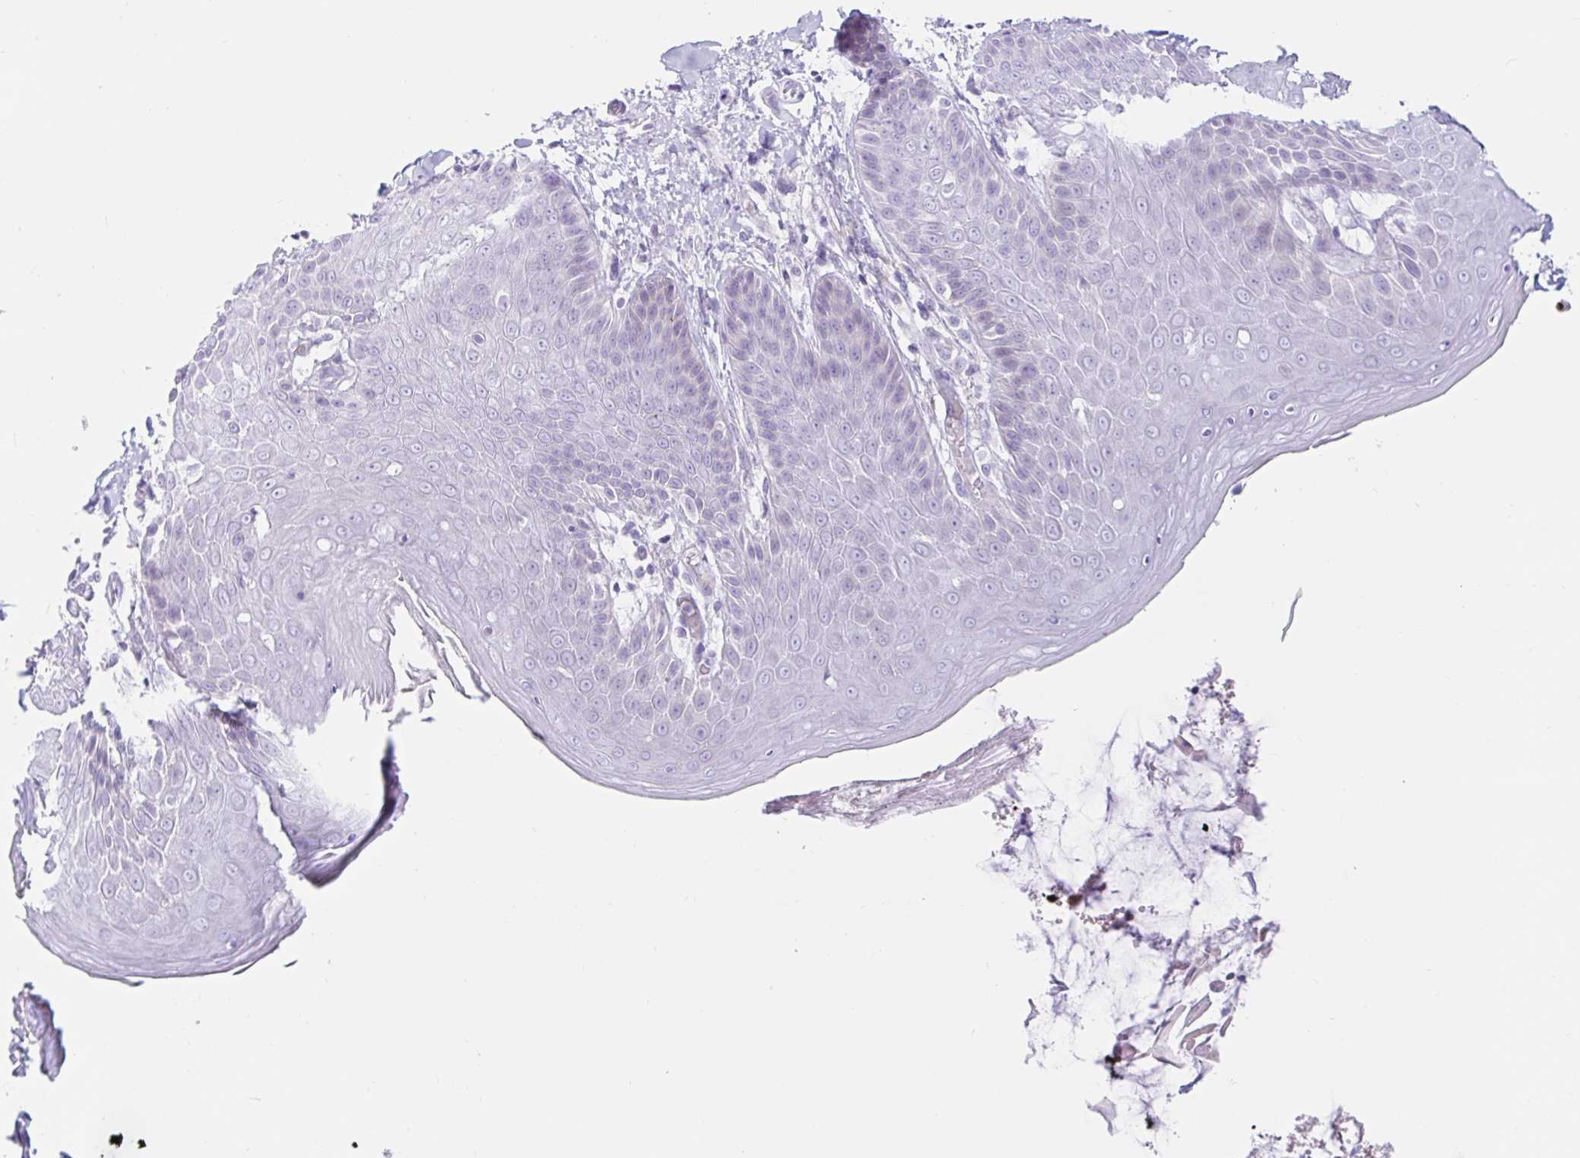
{"staining": {"intensity": "negative", "quantity": "none", "location": "none"}, "tissue": "skin", "cell_type": "Epidermal cells", "image_type": "normal", "snomed": [{"axis": "morphology", "description": "Normal tissue, NOS"}, {"axis": "topography", "description": "Anal"}, {"axis": "topography", "description": "Peripheral nerve tissue"}], "caption": "Unremarkable skin was stained to show a protein in brown. There is no significant positivity in epidermal cells.", "gene": "BEST1", "patient": {"sex": "male", "age": 51}}